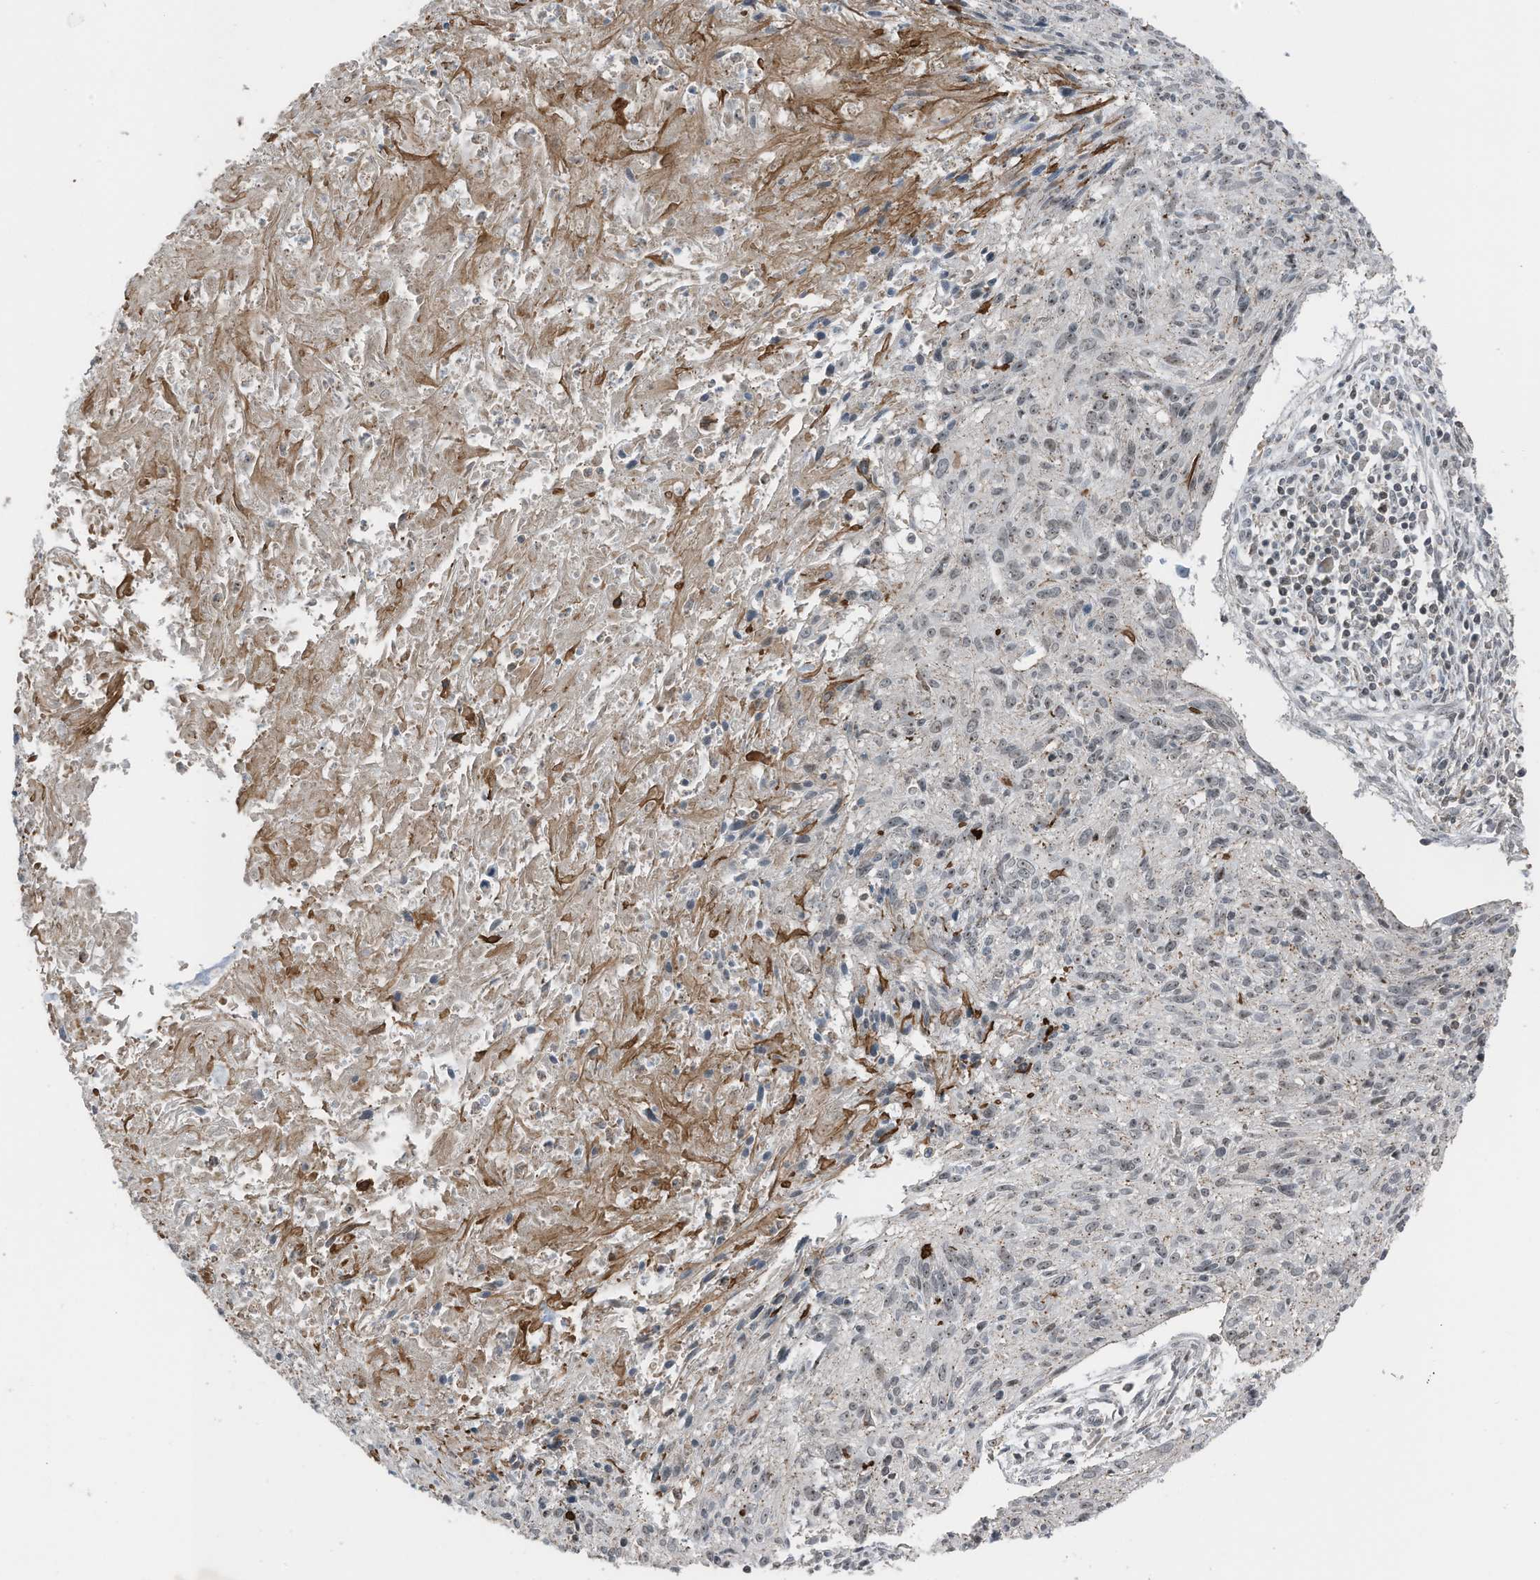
{"staining": {"intensity": "moderate", "quantity": "25%-75%", "location": "nuclear"}, "tissue": "cervical cancer", "cell_type": "Tumor cells", "image_type": "cancer", "snomed": [{"axis": "morphology", "description": "Squamous cell carcinoma, NOS"}, {"axis": "topography", "description": "Cervix"}], "caption": "Immunohistochemical staining of cervical cancer (squamous cell carcinoma) demonstrates medium levels of moderate nuclear expression in about 25%-75% of tumor cells.", "gene": "UTP3", "patient": {"sex": "female", "age": 51}}